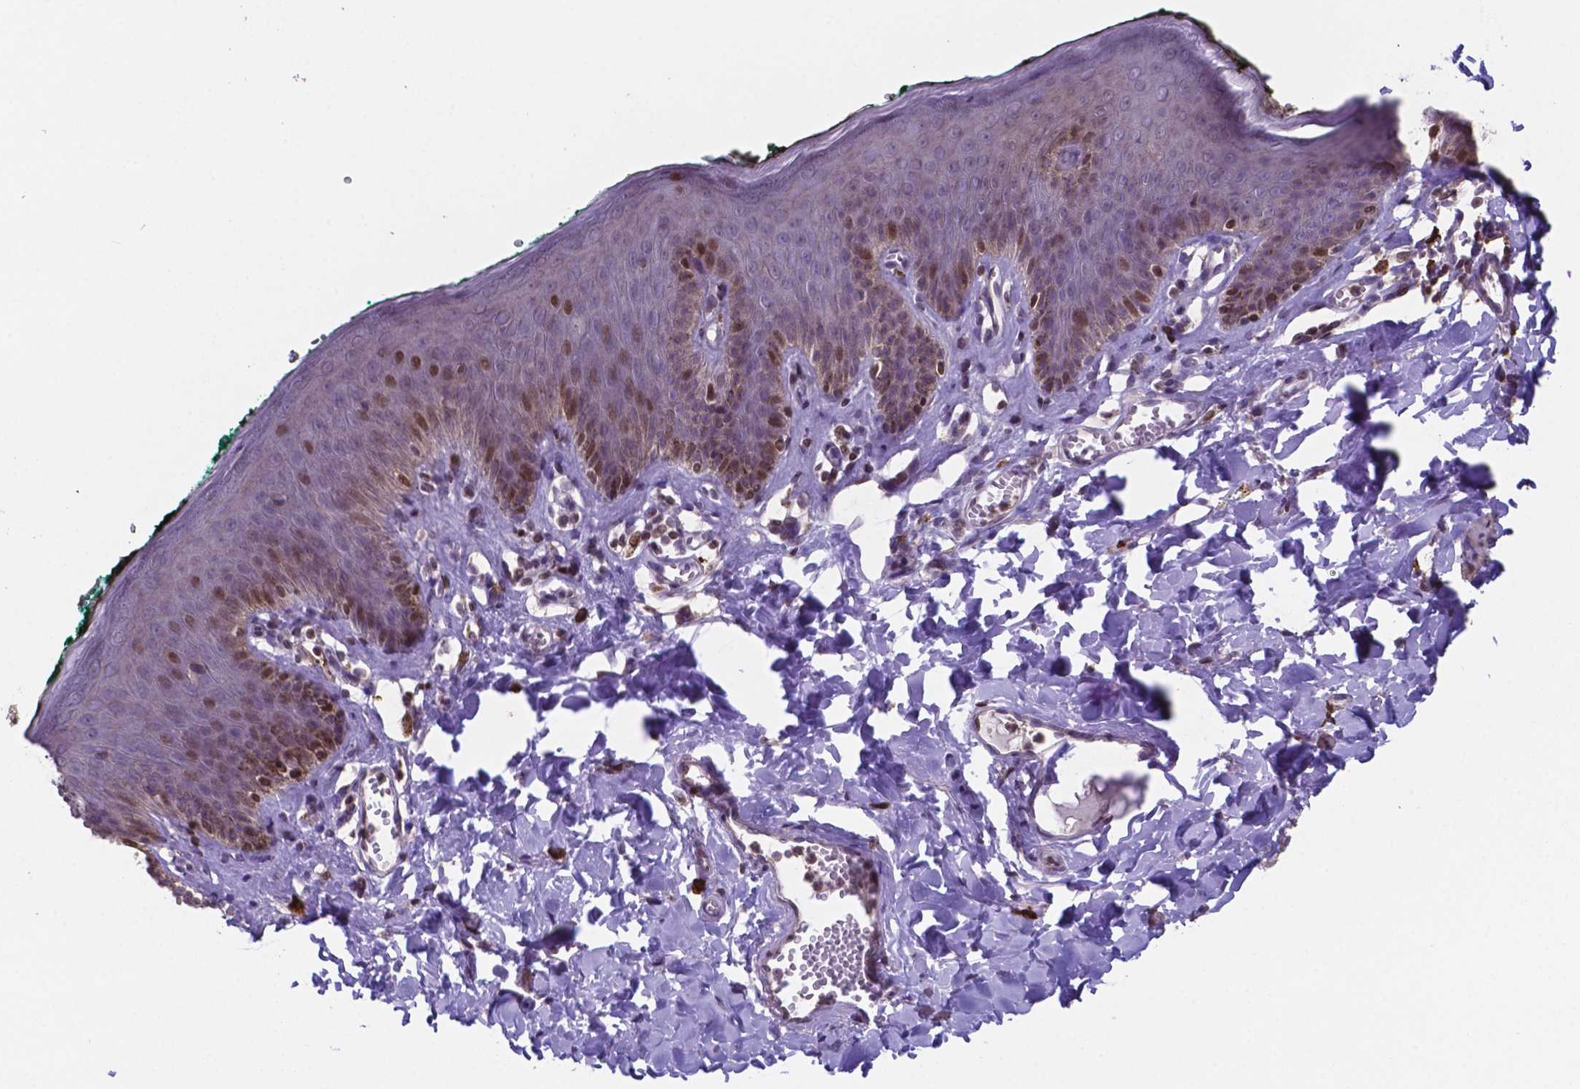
{"staining": {"intensity": "moderate", "quantity": "<25%", "location": "nuclear"}, "tissue": "skin", "cell_type": "Epidermal cells", "image_type": "normal", "snomed": [{"axis": "morphology", "description": "Normal tissue, NOS"}, {"axis": "topography", "description": "Vulva"}, {"axis": "topography", "description": "Peripheral nerve tissue"}], "caption": "Epidermal cells reveal low levels of moderate nuclear expression in approximately <25% of cells in normal human skin.", "gene": "MLC1", "patient": {"sex": "female", "age": 66}}